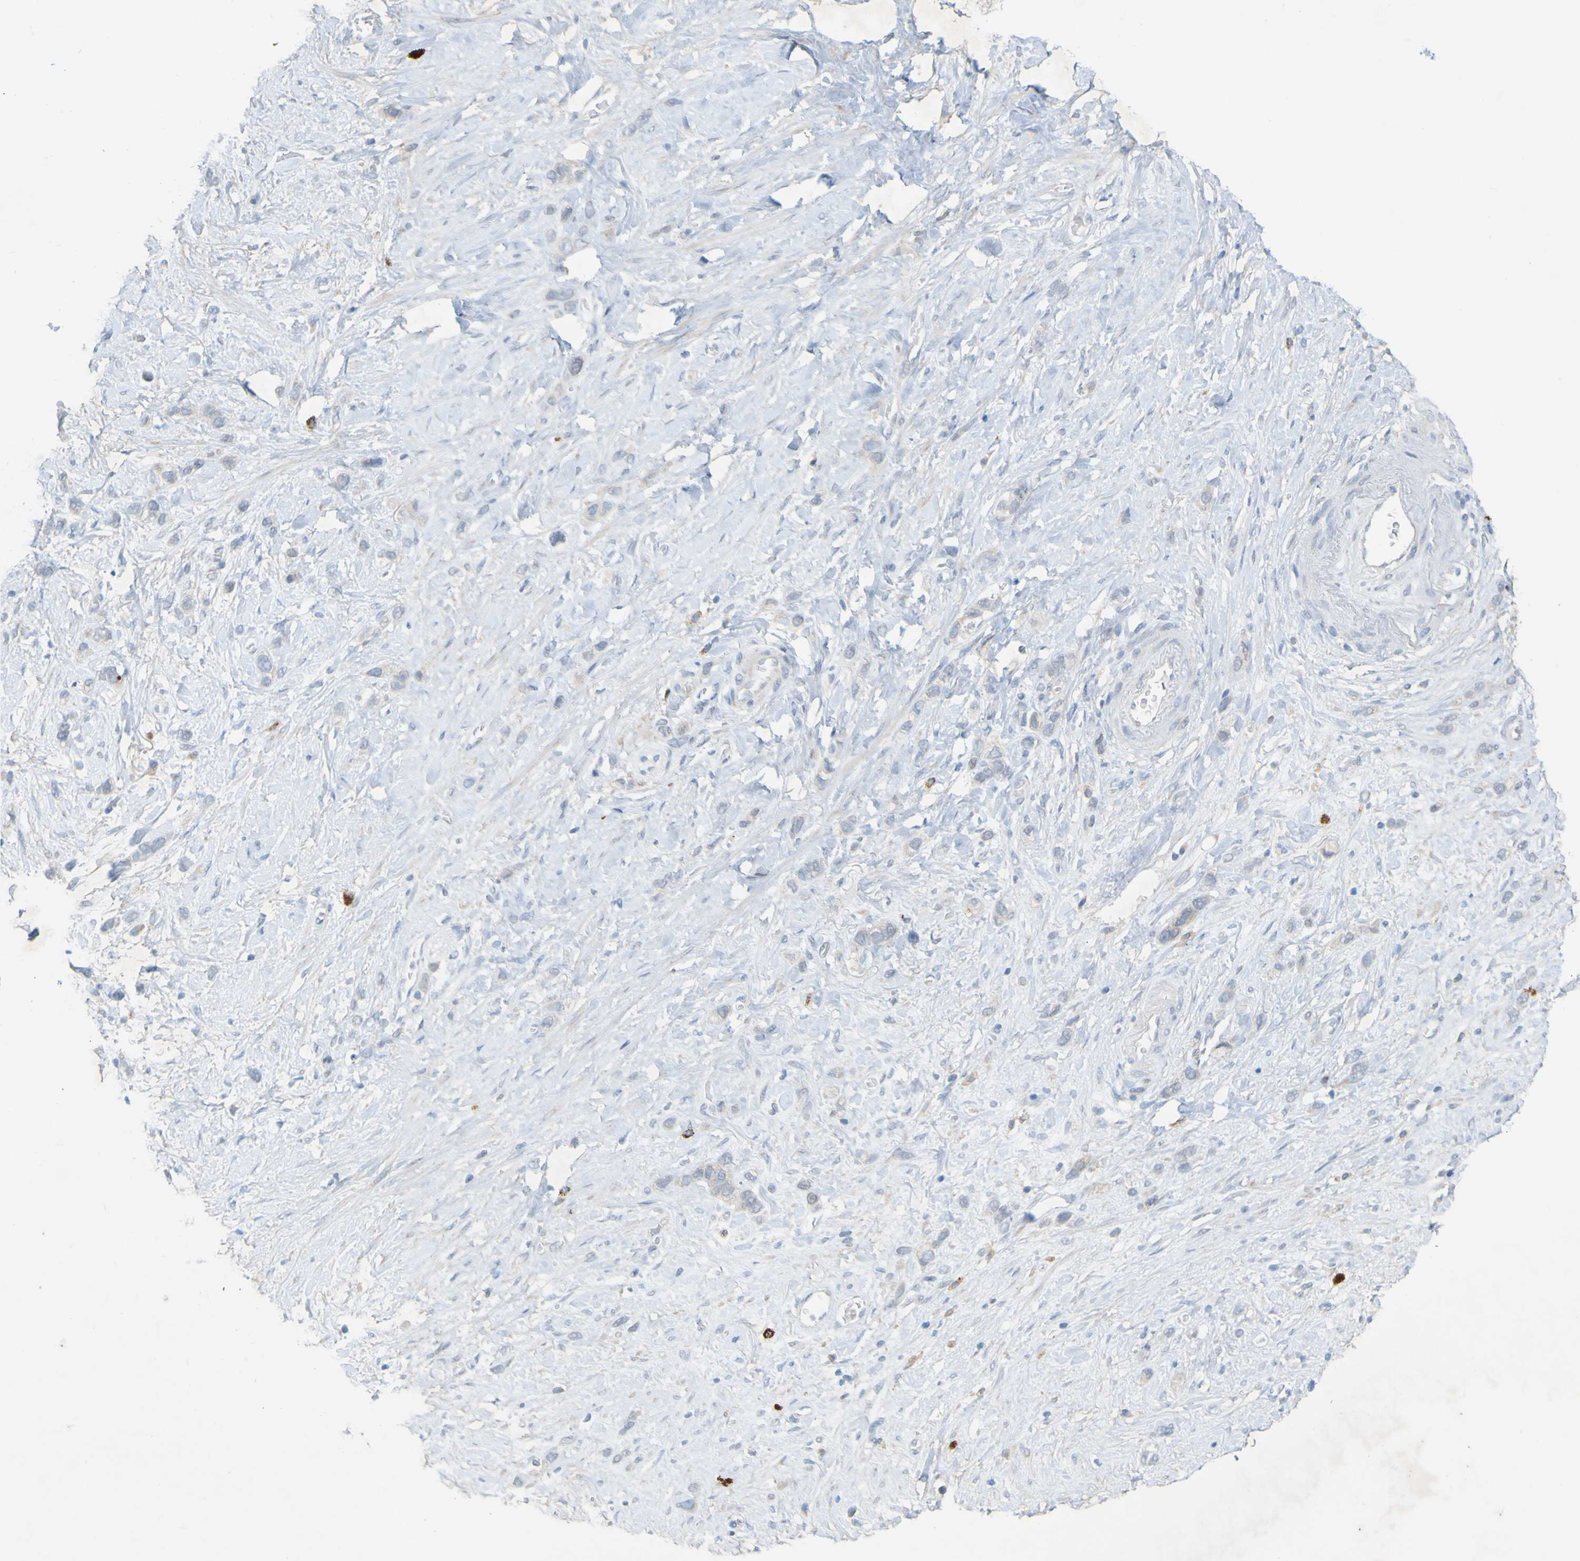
{"staining": {"intensity": "weak", "quantity": "<25%", "location": "cytoplasmic/membranous"}, "tissue": "stomach cancer", "cell_type": "Tumor cells", "image_type": "cancer", "snomed": [{"axis": "morphology", "description": "Adenocarcinoma, NOS"}, {"axis": "morphology", "description": "Adenocarcinoma, High grade"}, {"axis": "topography", "description": "Stomach, upper"}, {"axis": "topography", "description": "Stomach, lower"}], "caption": "Micrograph shows no significant protein positivity in tumor cells of adenocarcinoma (stomach). (Brightfield microscopy of DAB immunohistochemistry at high magnification).", "gene": "LILRB5", "patient": {"sex": "female", "age": 65}}